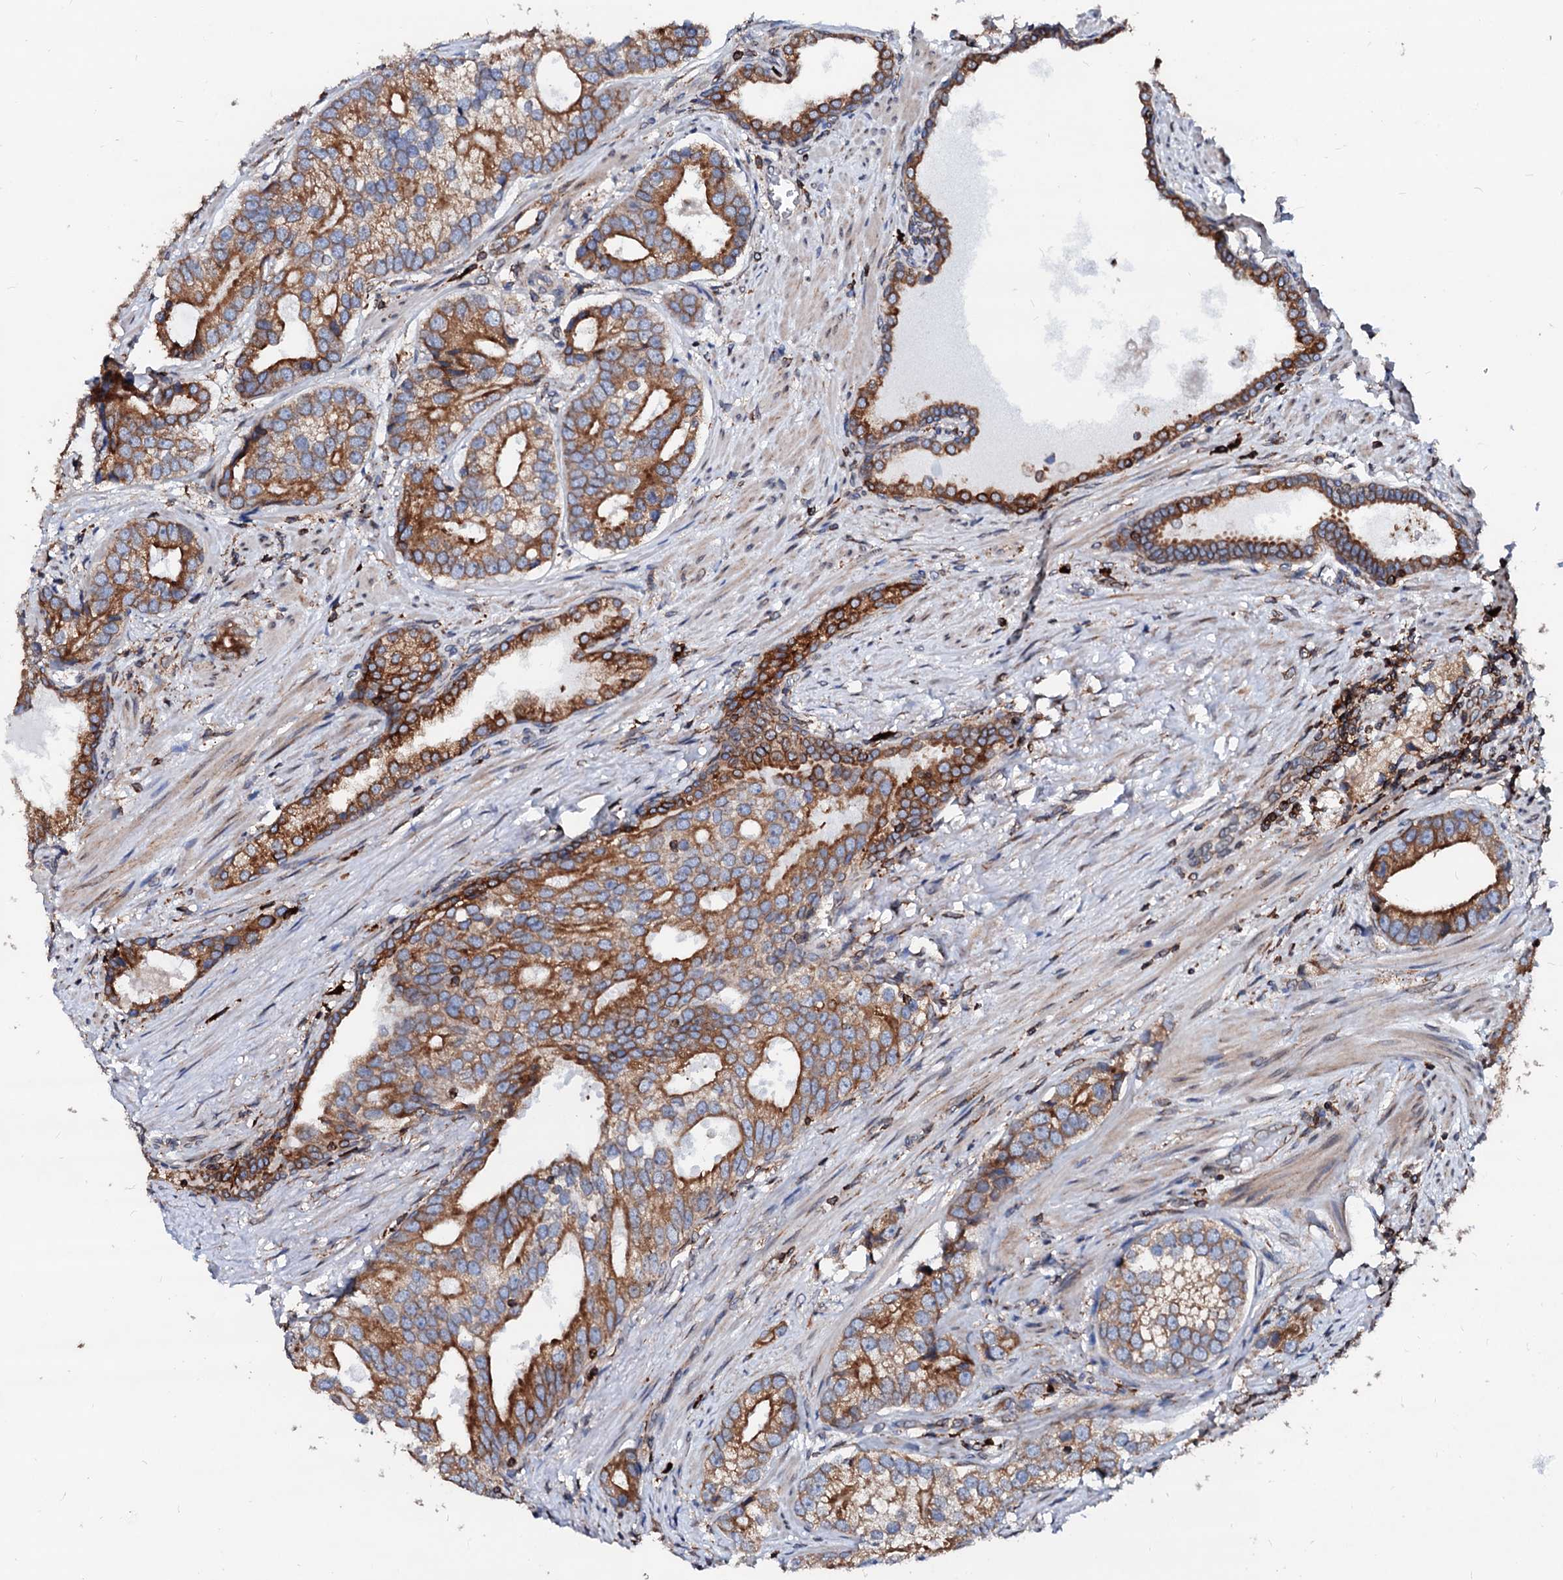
{"staining": {"intensity": "strong", "quantity": ">75%", "location": "cytoplasmic/membranous"}, "tissue": "prostate cancer", "cell_type": "Tumor cells", "image_type": "cancer", "snomed": [{"axis": "morphology", "description": "Adenocarcinoma, High grade"}, {"axis": "topography", "description": "Prostate"}], "caption": "Immunohistochemical staining of human prostate cancer demonstrates high levels of strong cytoplasmic/membranous protein staining in about >75% of tumor cells.", "gene": "DERL1", "patient": {"sex": "male", "age": 75}}